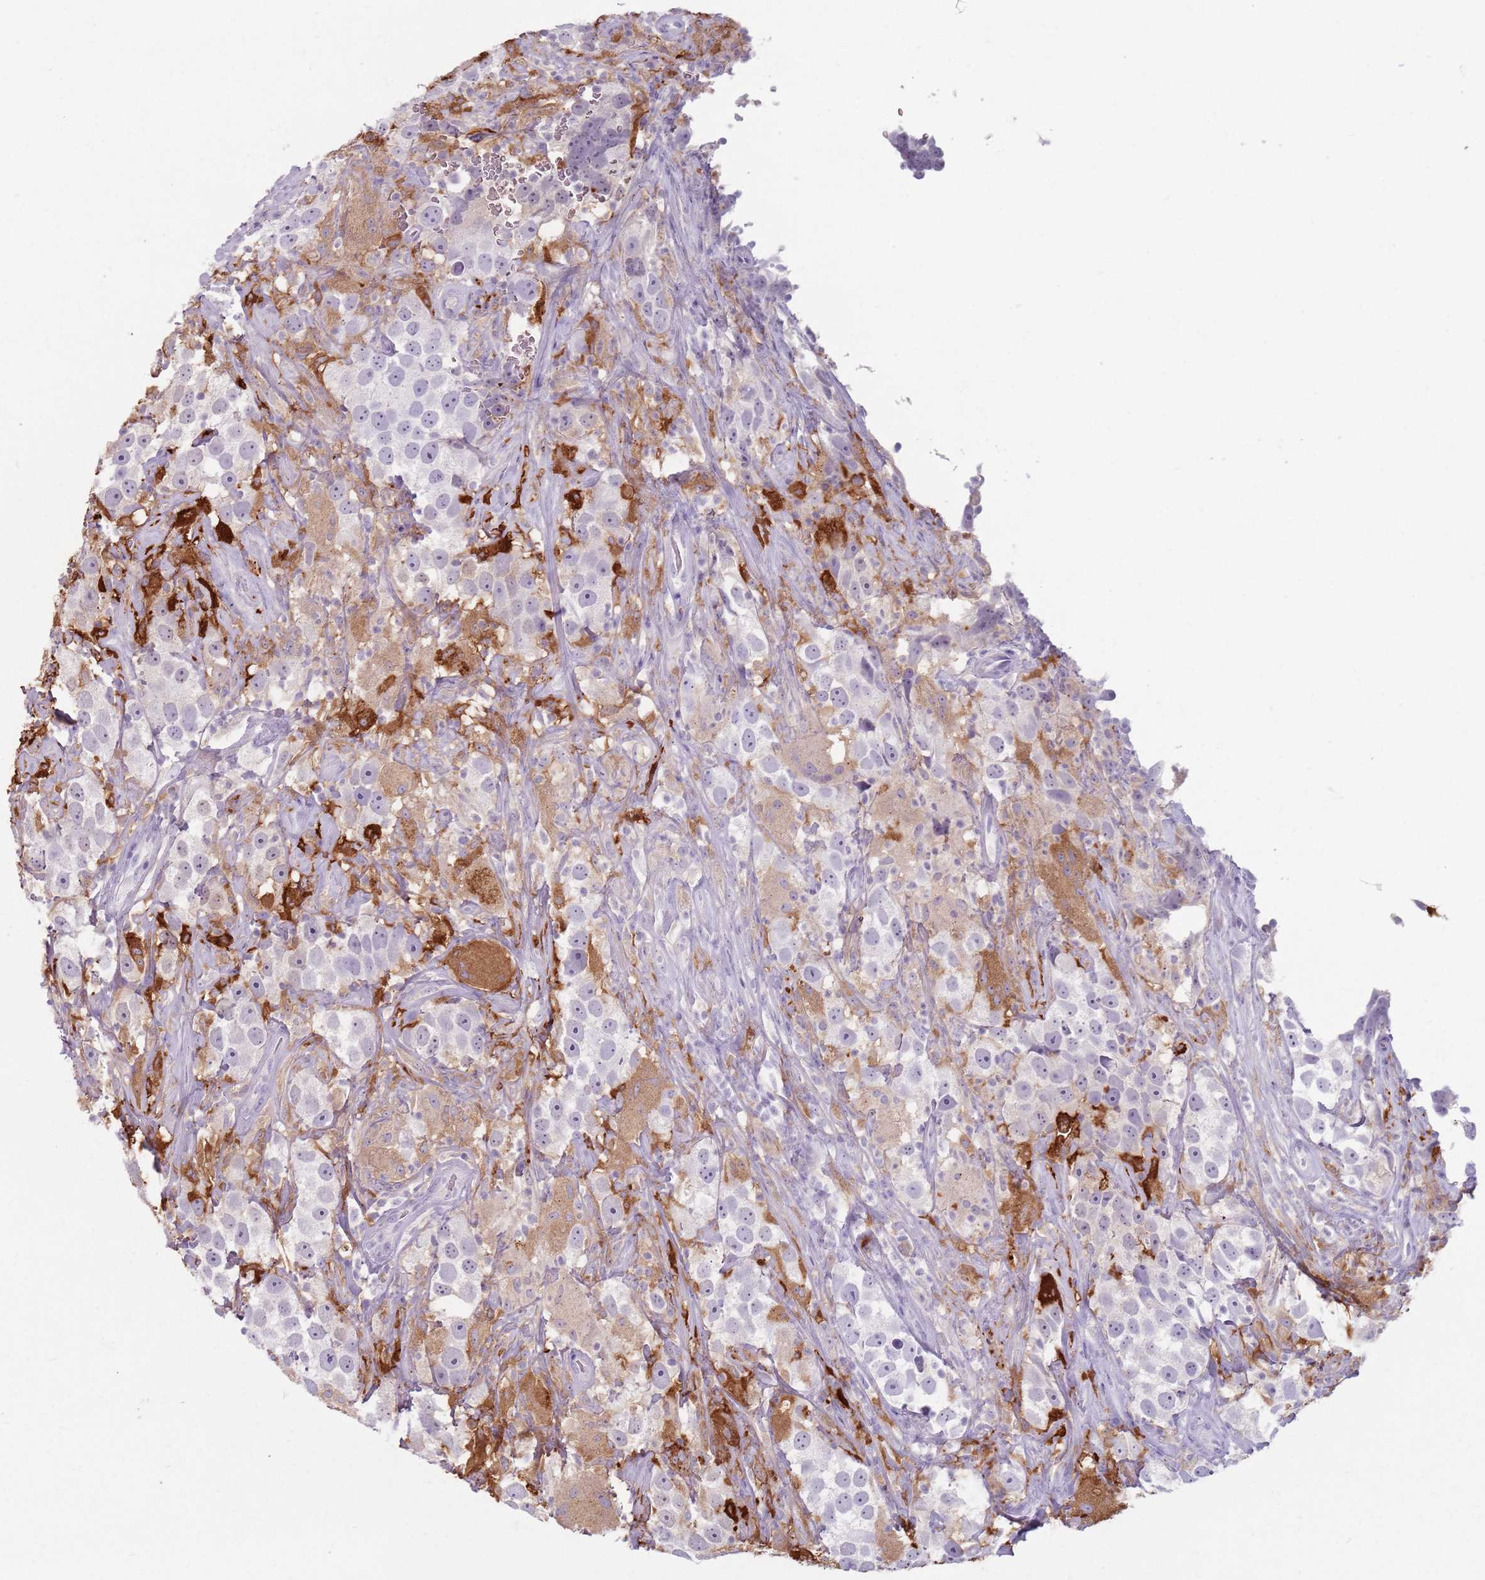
{"staining": {"intensity": "negative", "quantity": "none", "location": "none"}, "tissue": "testis cancer", "cell_type": "Tumor cells", "image_type": "cancer", "snomed": [{"axis": "morphology", "description": "Seminoma, NOS"}, {"axis": "topography", "description": "Testis"}], "caption": "Protein analysis of testis cancer (seminoma) reveals no significant positivity in tumor cells. Brightfield microscopy of IHC stained with DAB (3,3'-diaminobenzidine) (brown) and hematoxylin (blue), captured at high magnification.", "gene": "GDPGP1", "patient": {"sex": "male", "age": 49}}